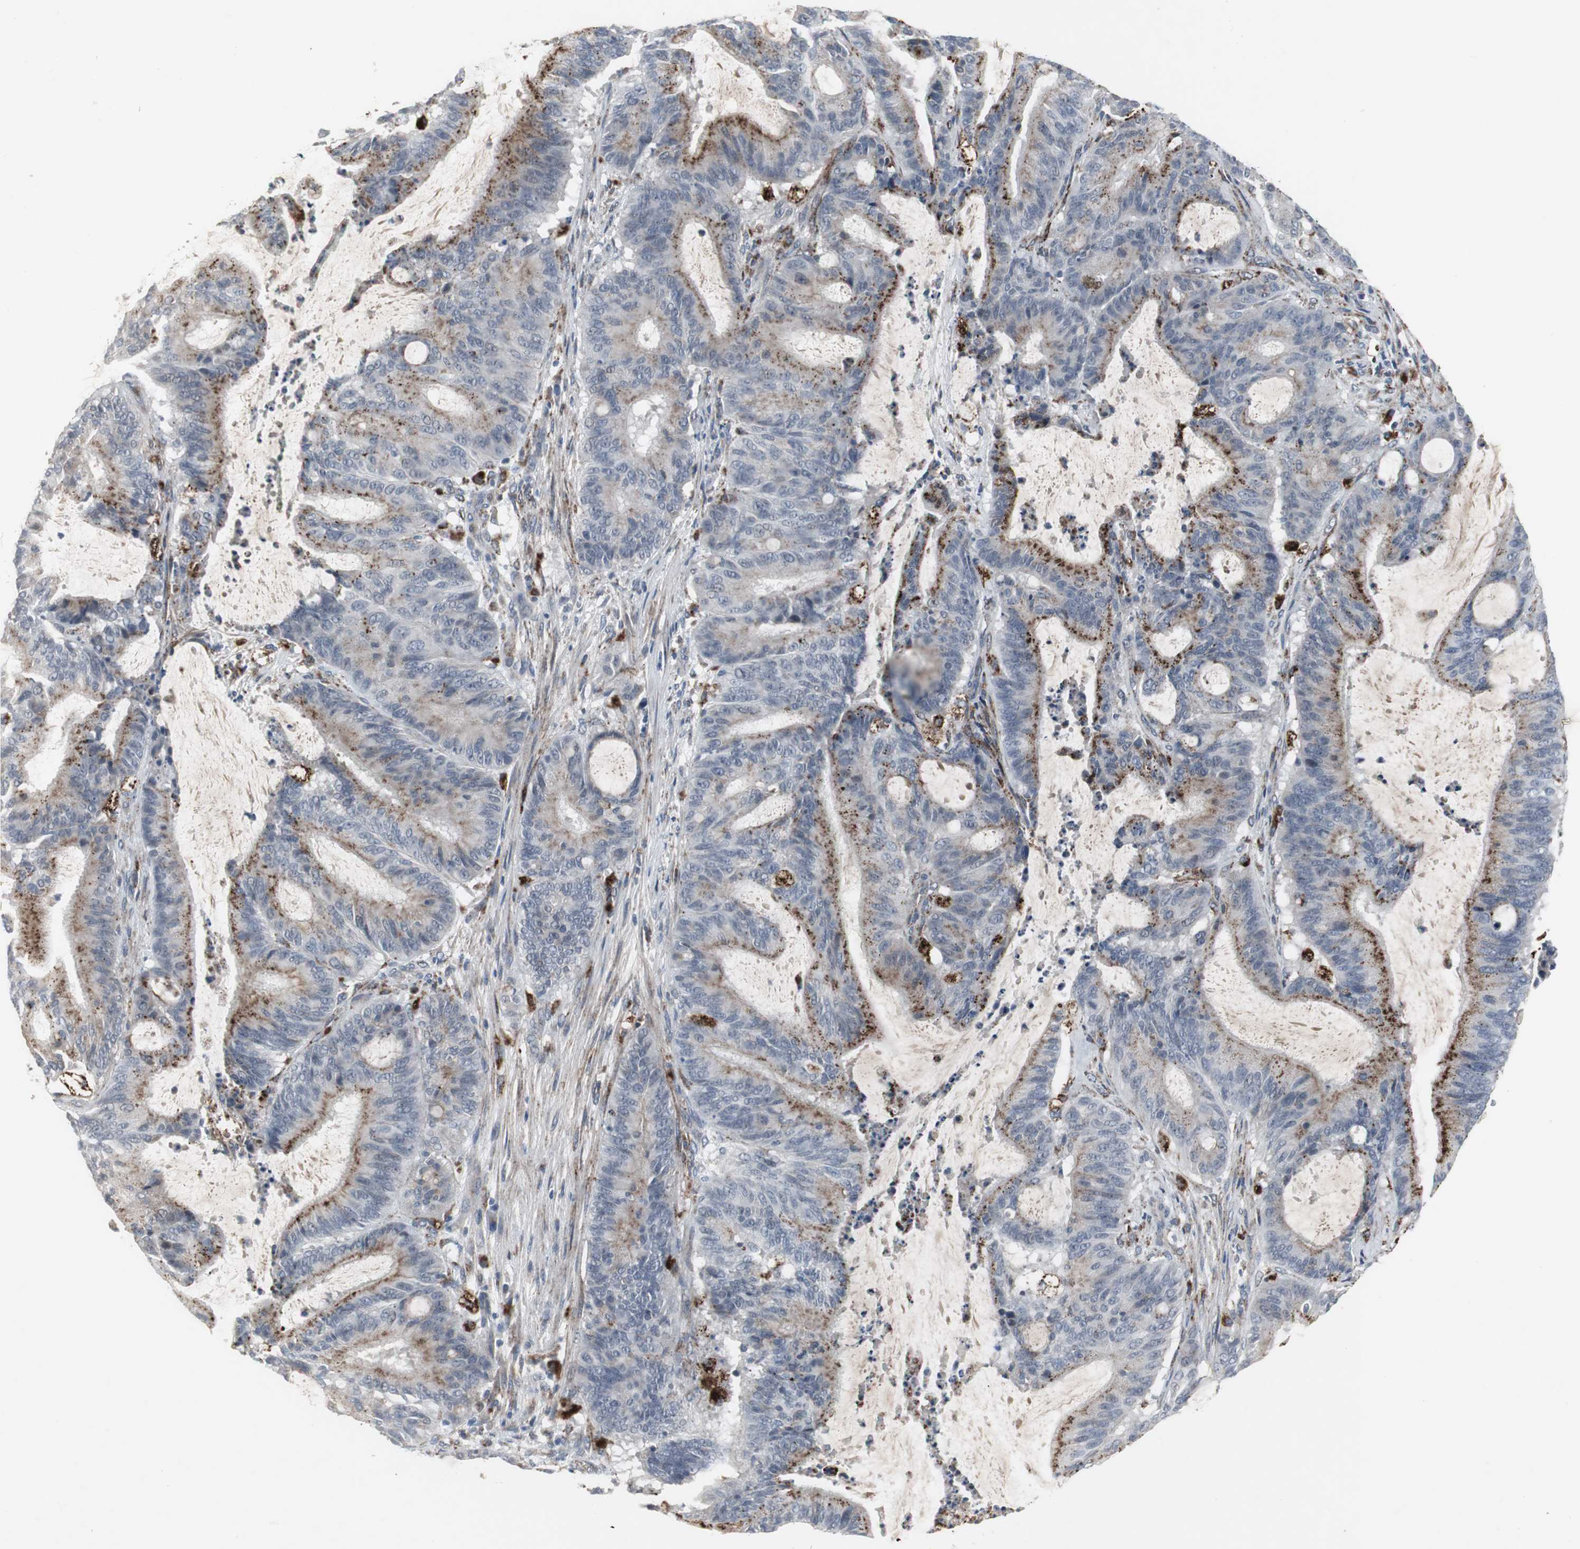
{"staining": {"intensity": "strong", "quantity": ">75%", "location": "cytoplasmic/membranous"}, "tissue": "liver cancer", "cell_type": "Tumor cells", "image_type": "cancer", "snomed": [{"axis": "morphology", "description": "Cholangiocarcinoma"}, {"axis": "topography", "description": "Liver"}], "caption": "Protein staining reveals strong cytoplasmic/membranous staining in approximately >75% of tumor cells in cholangiocarcinoma (liver).", "gene": "GBA1", "patient": {"sex": "female", "age": 73}}